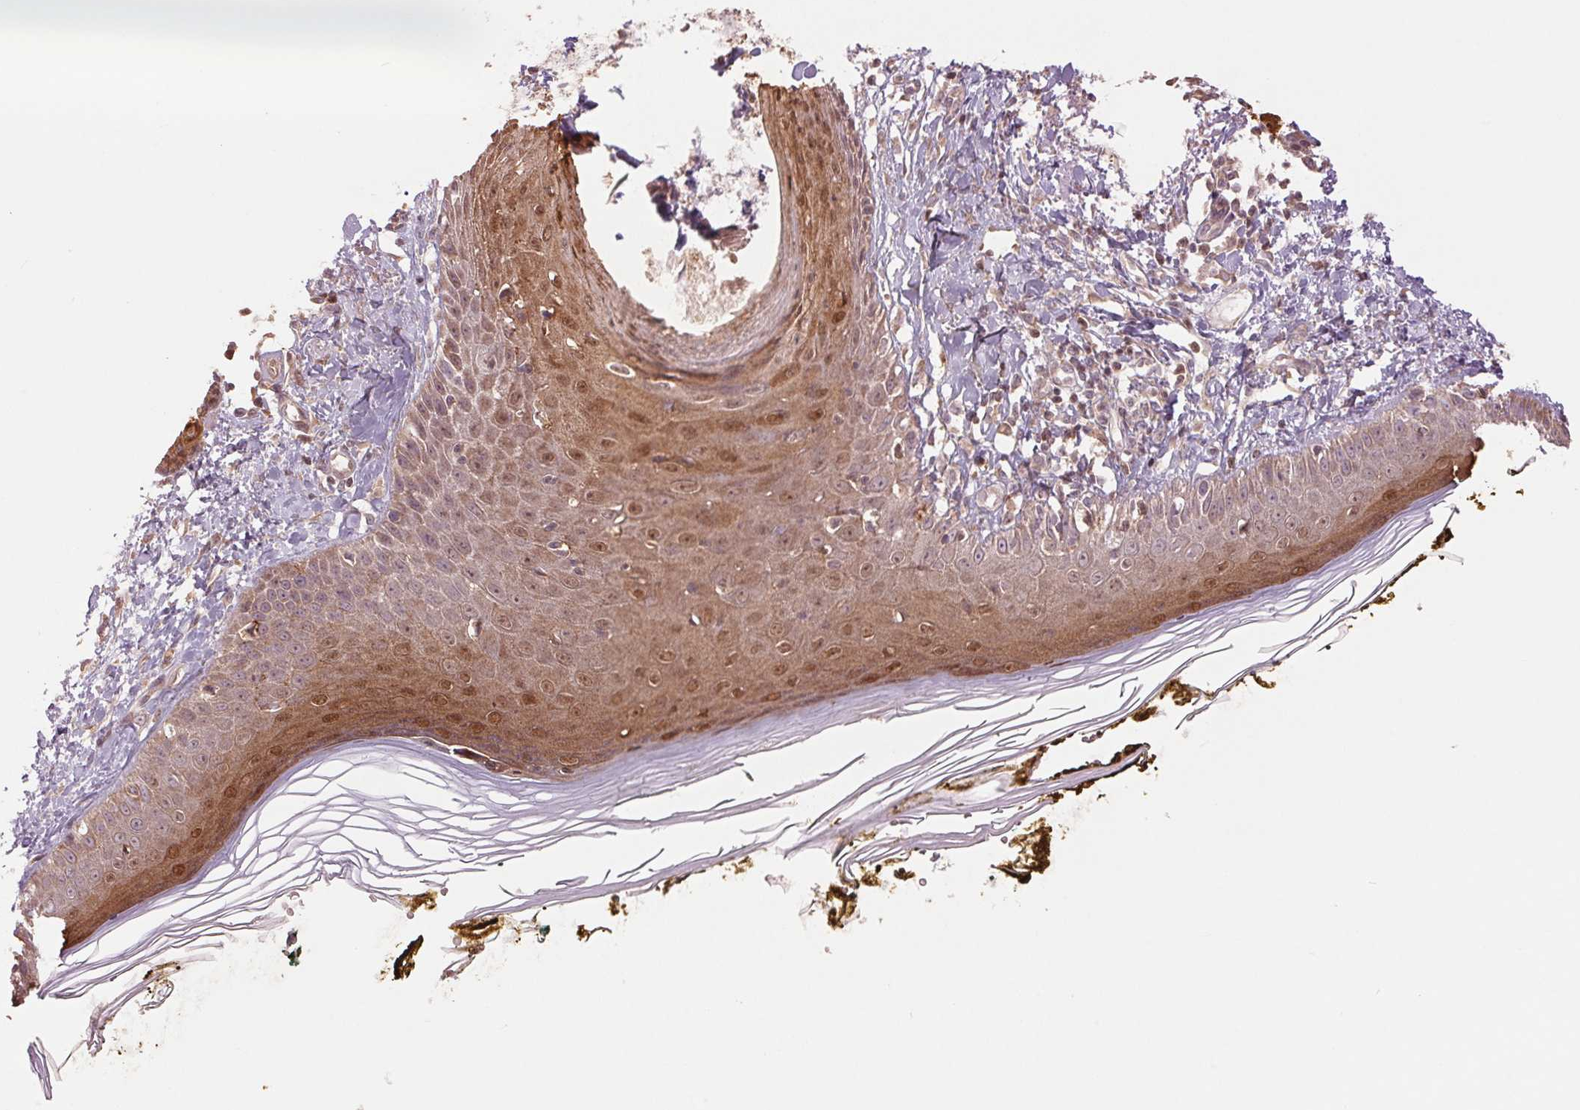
{"staining": {"intensity": "moderate", "quantity": "<25%", "location": "nuclear"}, "tissue": "skin", "cell_type": "Fibroblasts", "image_type": "normal", "snomed": [{"axis": "morphology", "description": "Normal tissue, NOS"}, {"axis": "topography", "description": "Skin"}], "caption": "IHC staining of benign skin, which exhibits low levels of moderate nuclear positivity in approximately <25% of fibroblasts indicating moderate nuclear protein positivity. The staining was performed using DAB (brown) for protein detection and nuclei were counterstained in hematoxylin (blue).", "gene": "BTF3L4", "patient": {"sex": "male", "age": 76}}